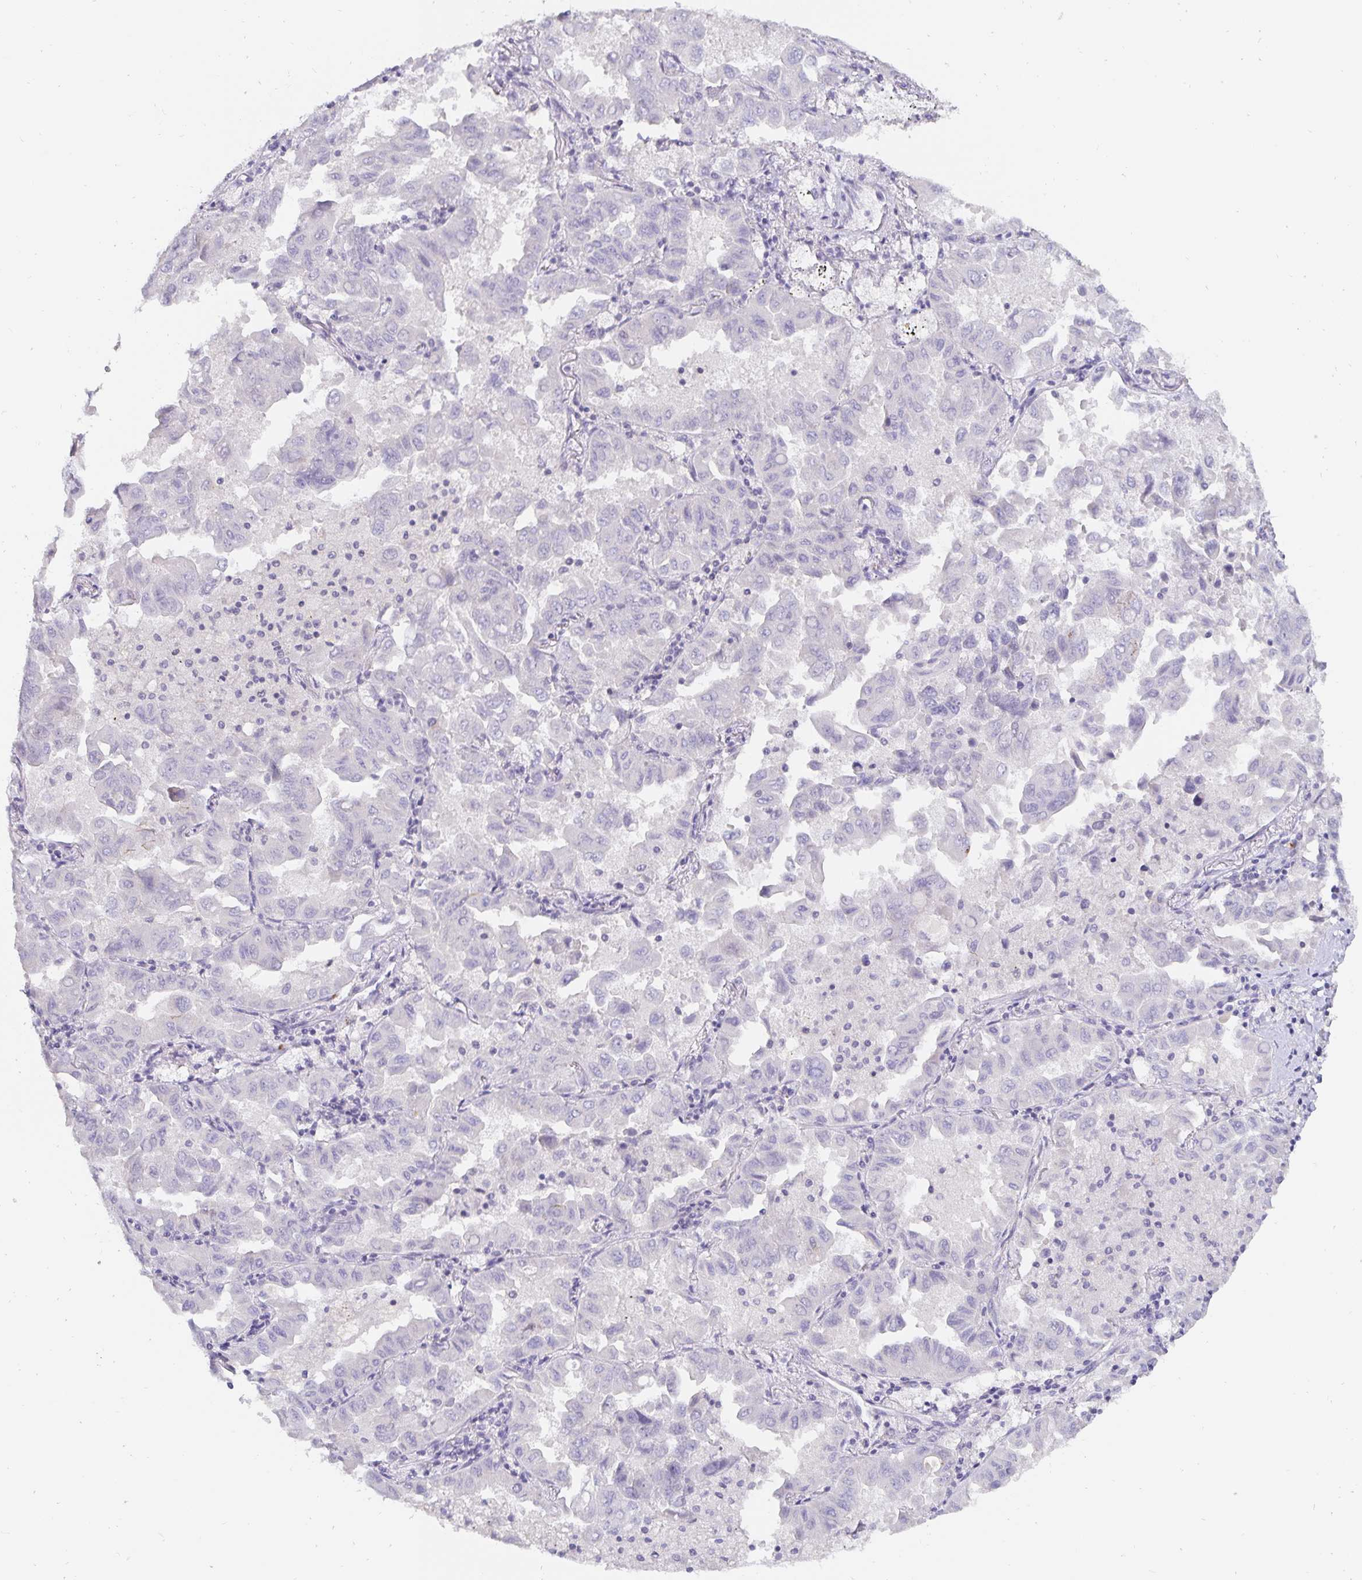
{"staining": {"intensity": "negative", "quantity": "none", "location": "none"}, "tissue": "lung cancer", "cell_type": "Tumor cells", "image_type": "cancer", "snomed": [{"axis": "morphology", "description": "Adenocarcinoma, NOS"}, {"axis": "topography", "description": "Lung"}], "caption": "The photomicrograph exhibits no significant staining in tumor cells of lung adenocarcinoma. The staining is performed using DAB brown chromogen with nuclei counter-stained in using hematoxylin.", "gene": "PDX1", "patient": {"sex": "male", "age": 64}}